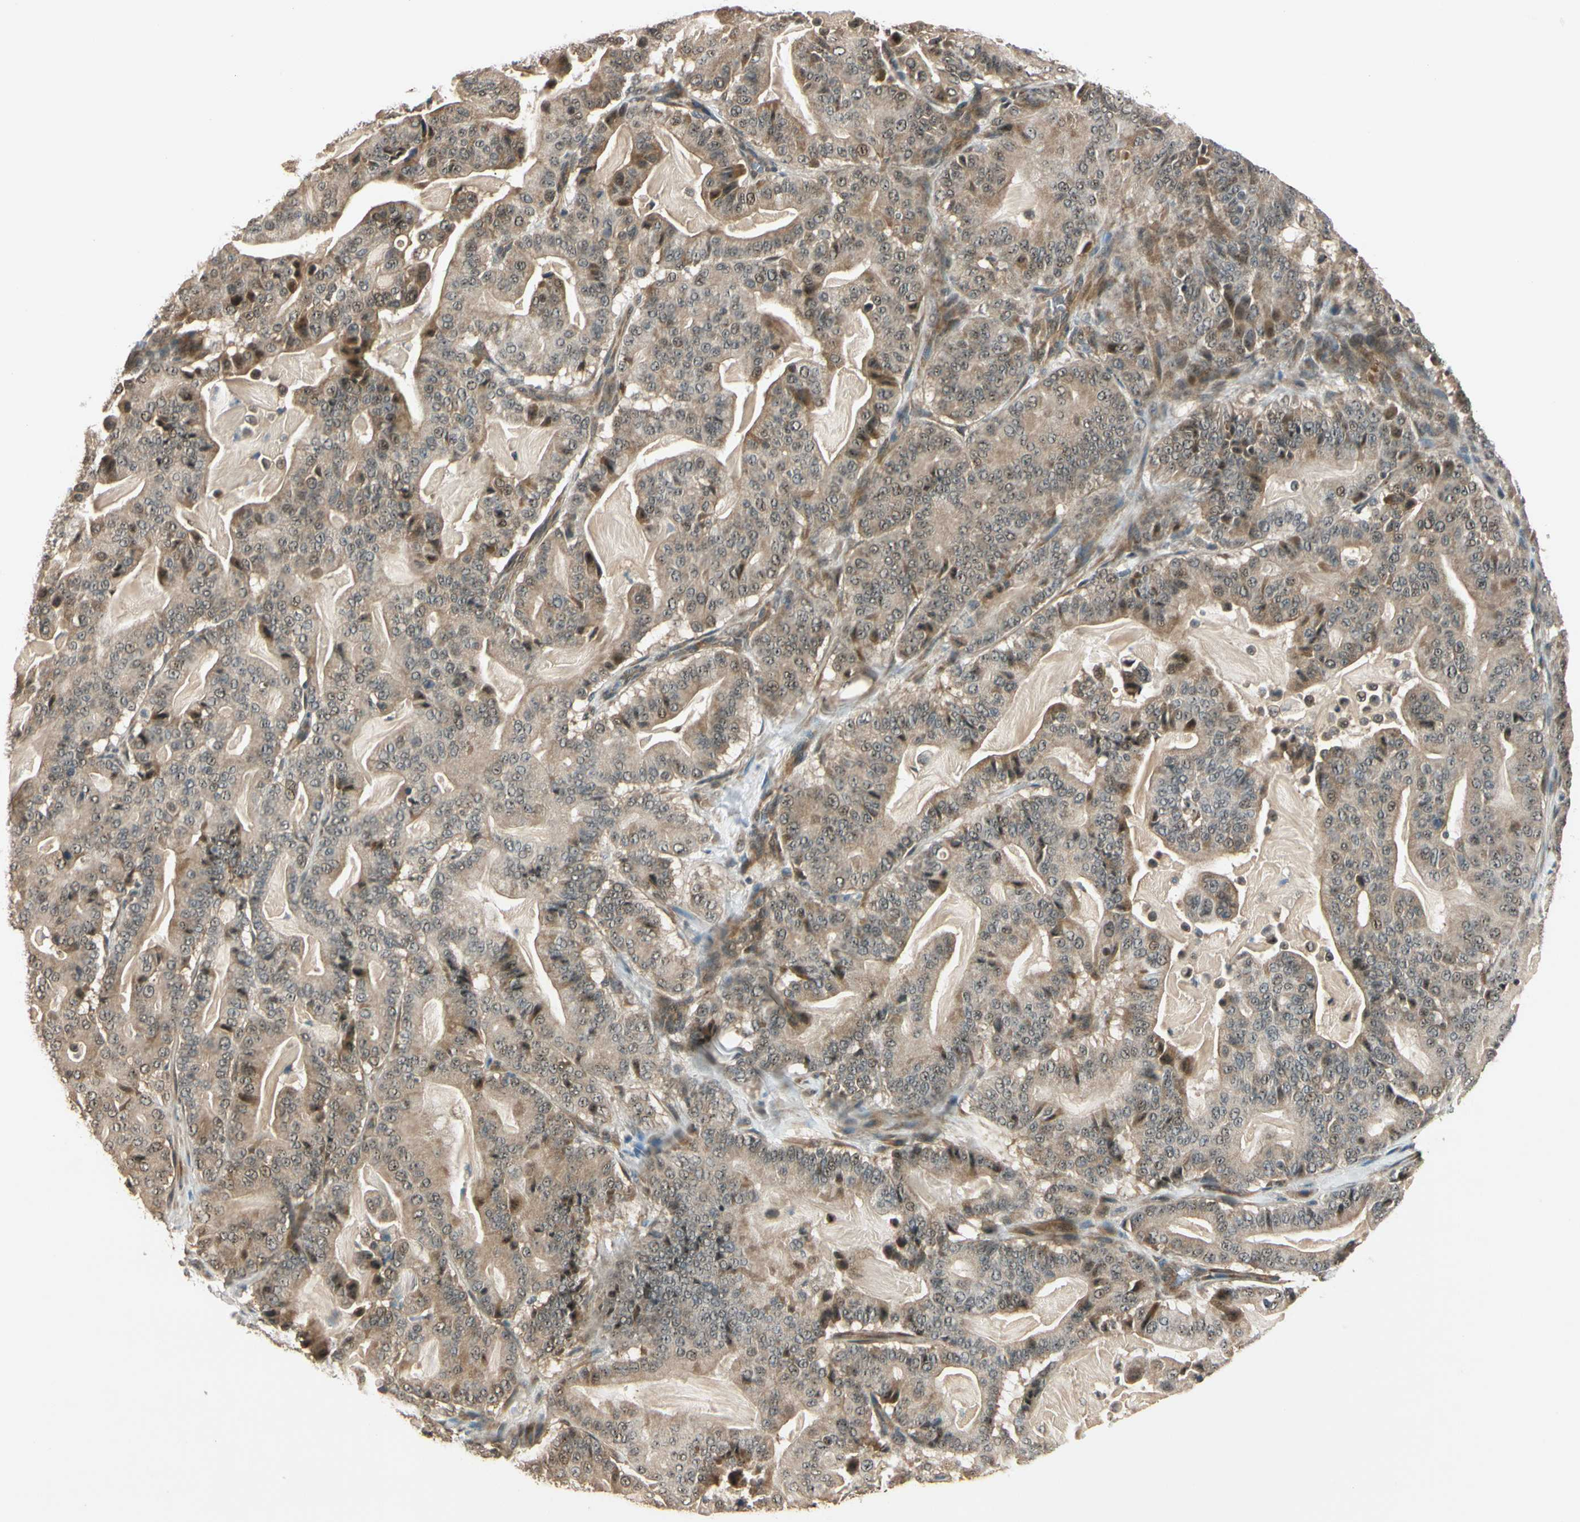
{"staining": {"intensity": "moderate", "quantity": ">75%", "location": "cytoplasmic/membranous,nuclear"}, "tissue": "pancreatic cancer", "cell_type": "Tumor cells", "image_type": "cancer", "snomed": [{"axis": "morphology", "description": "Adenocarcinoma, NOS"}, {"axis": "topography", "description": "Pancreas"}], "caption": "Immunohistochemical staining of human adenocarcinoma (pancreatic) demonstrates moderate cytoplasmic/membranous and nuclear protein expression in approximately >75% of tumor cells. (IHC, brightfield microscopy, high magnification).", "gene": "MCPH1", "patient": {"sex": "male", "age": 63}}